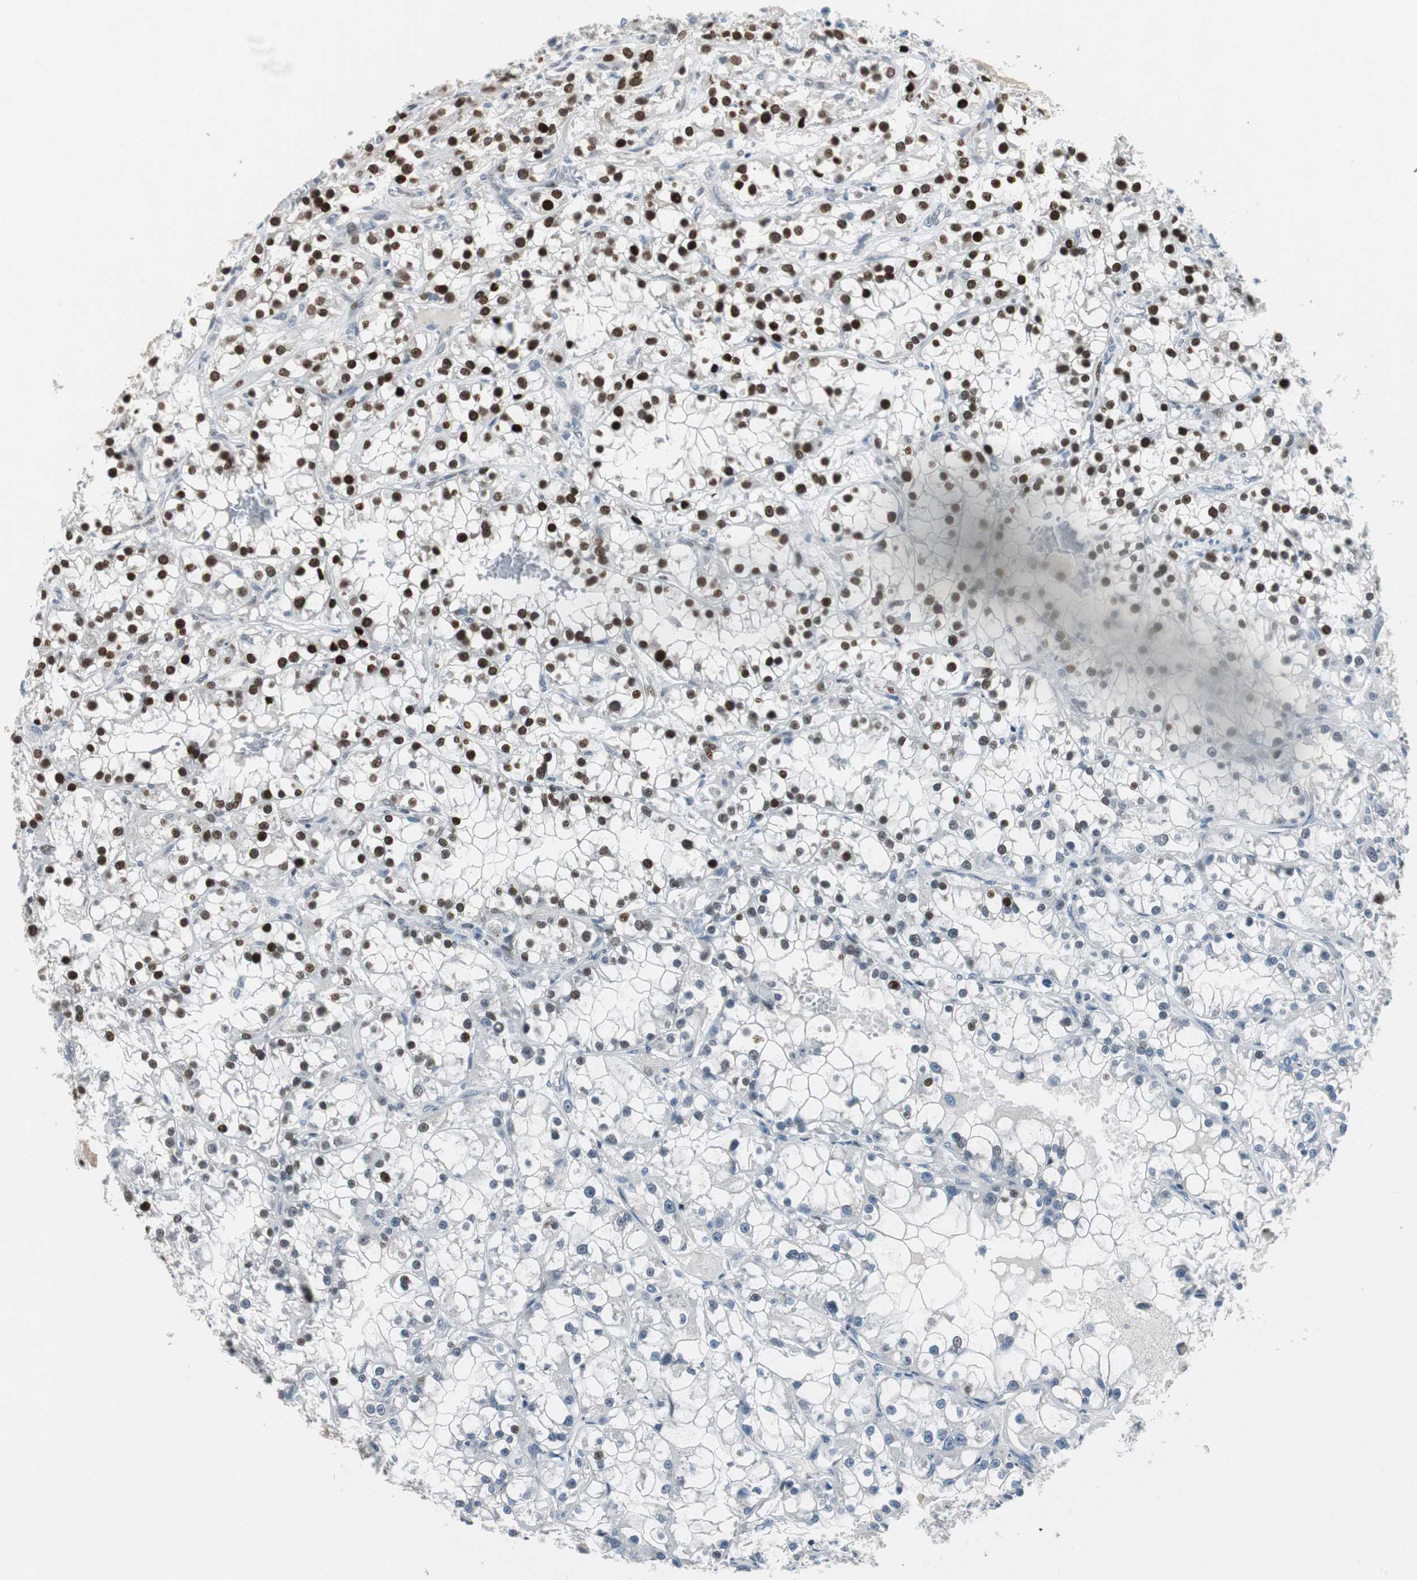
{"staining": {"intensity": "strong", "quantity": "<25%", "location": "nuclear"}, "tissue": "renal cancer", "cell_type": "Tumor cells", "image_type": "cancer", "snomed": [{"axis": "morphology", "description": "Adenocarcinoma, NOS"}, {"axis": "topography", "description": "Kidney"}], "caption": "Renal cancer tissue displays strong nuclear expression in approximately <25% of tumor cells", "gene": "AJUBA", "patient": {"sex": "female", "age": 52}}